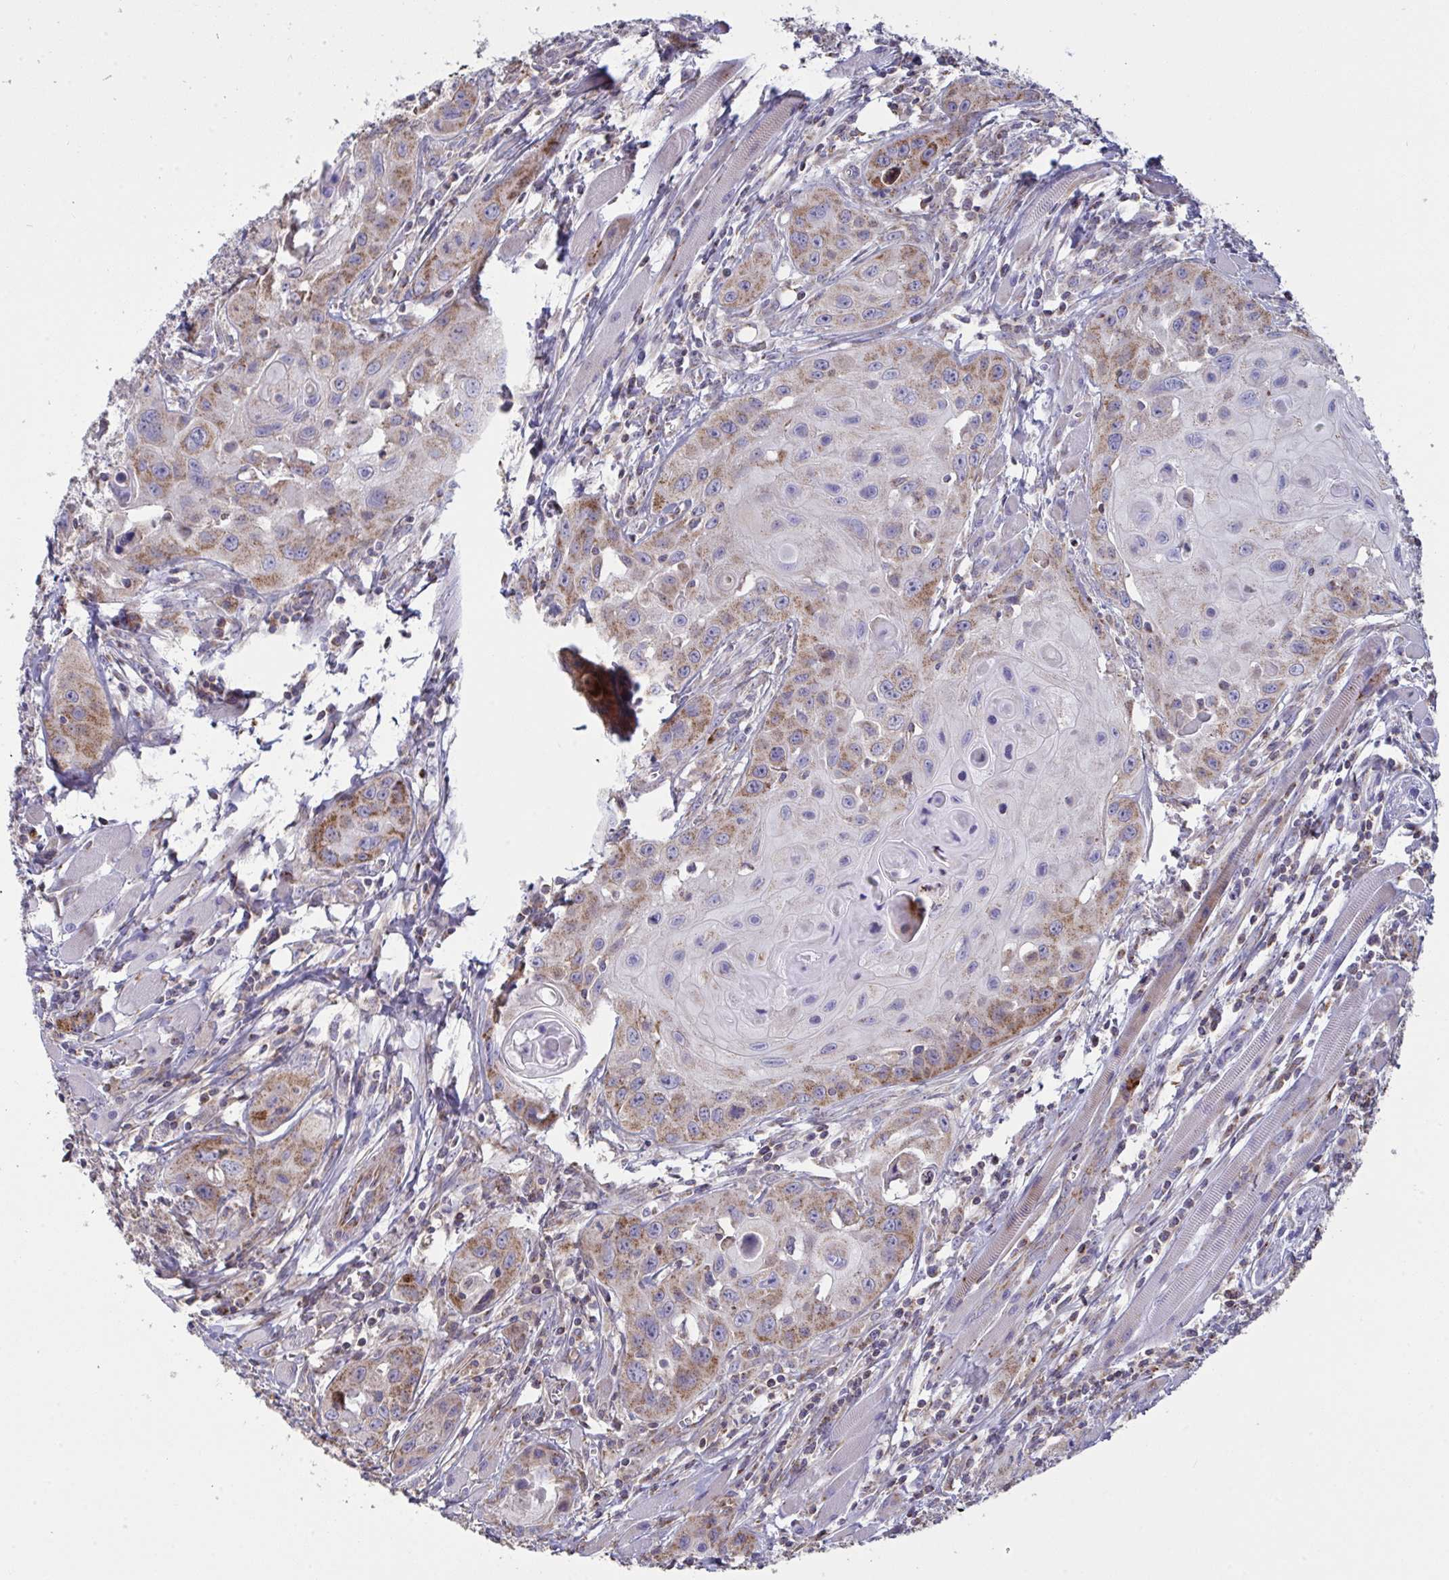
{"staining": {"intensity": "moderate", "quantity": "25%-75%", "location": "cytoplasmic/membranous"}, "tissue": "head and neck cancer", "cell_type": "Tumor cells", "image_type": "cancer", "snomed": [{"axis": "morphology", "description": "Squamous cell carcinoma, NOS"}, {"axis": "topography", "description": "Oral tissue"}, {"axis": "topography", "description": "Head-Neck"}], "caption": "A high-resolution image shows IHC staining of head and neck cancer (squamous cell carcinoma), which displays moderate cytoplasmic/membranous positivity in about 25%-75% of tumor cells.", "gene": "MICOS10", "patient": {"sex": "male", "age": 58}}